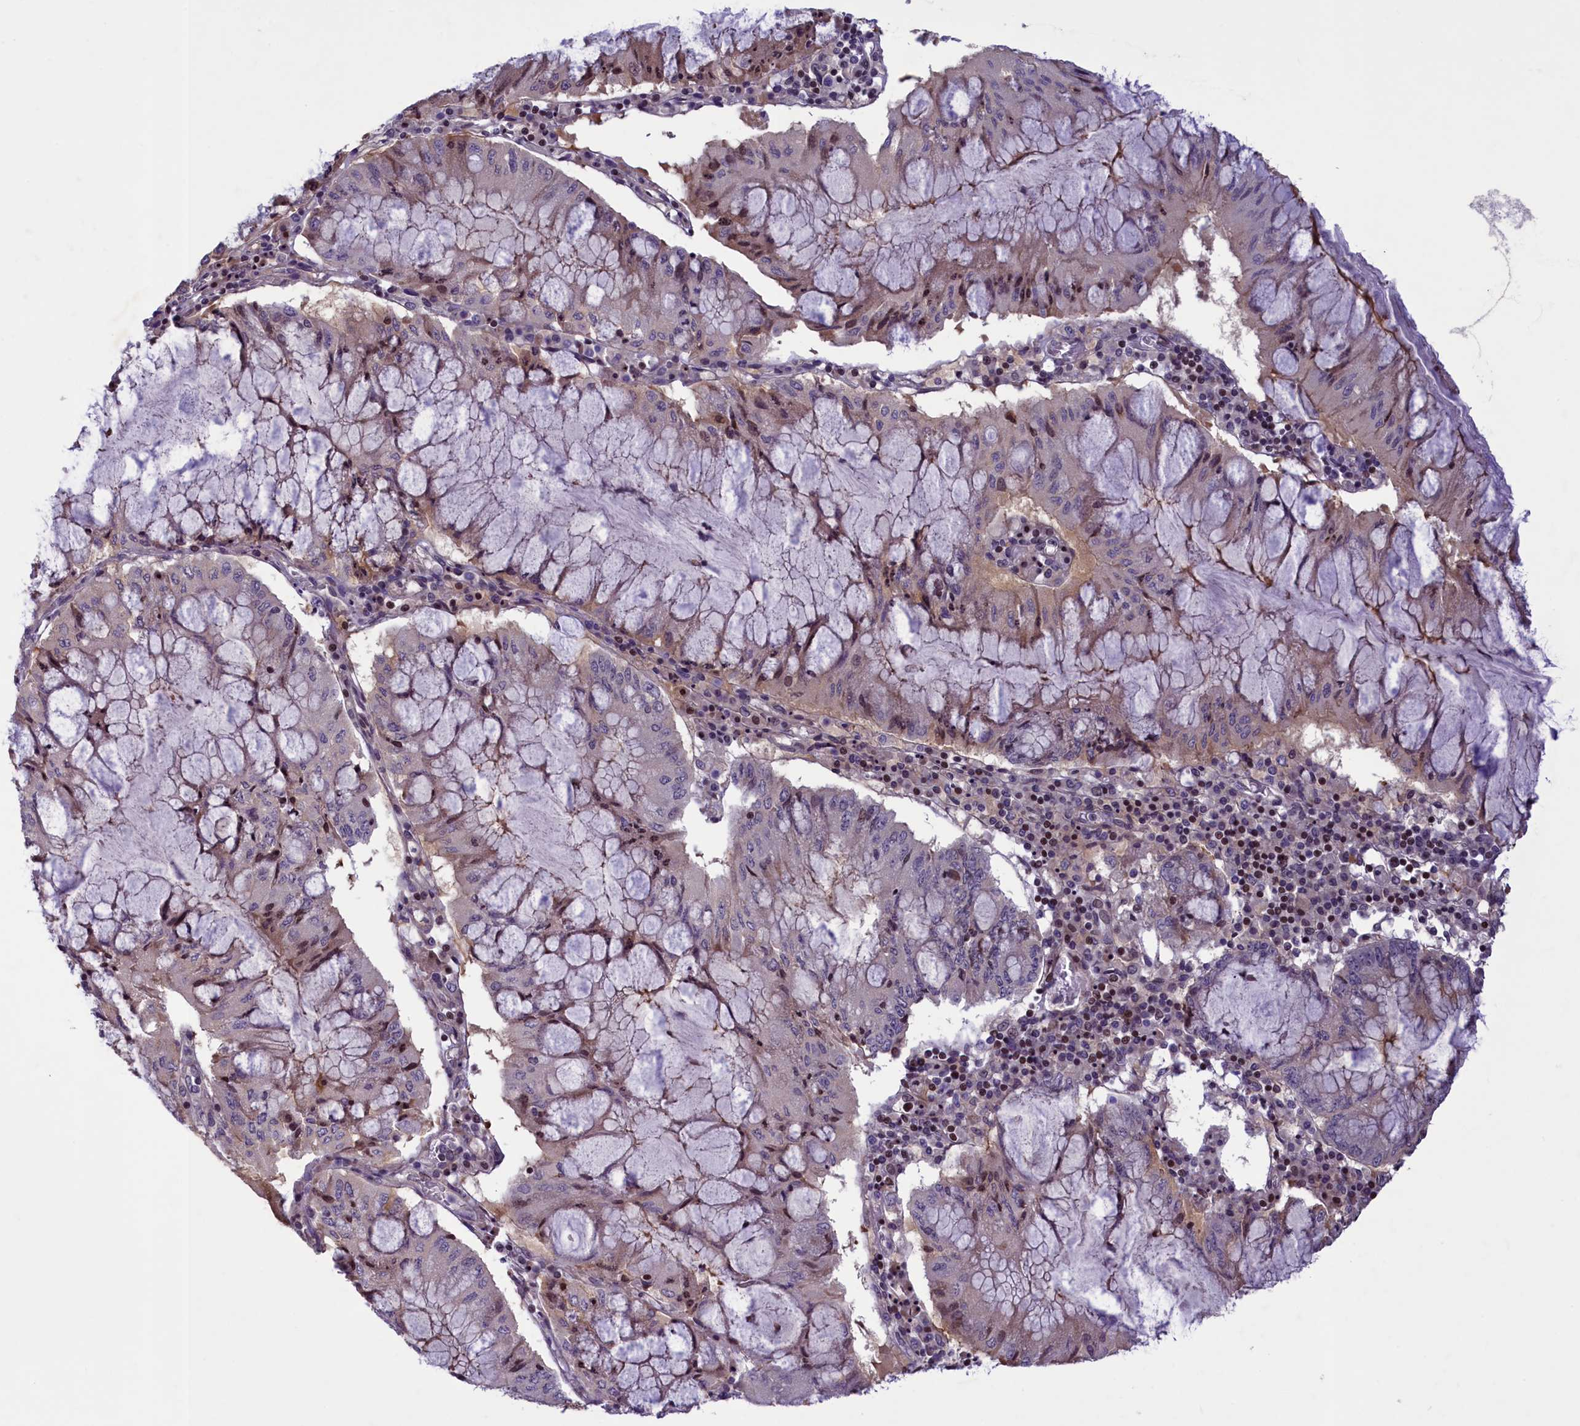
{"staining": {"intensity": "moderate", "quantity": "<25%", "location": "nuclear"}, "tissue": "pancreatic cancer", "cell_type": "Tumor cells", "image_type": "cancer", "snomed": [{"axis": "morphology", "description": "Adenocarcinoma, NOS"}, {"axis": "topography", "description": "Pancreas"}], "caption": "Immunohistochemical staining of pancreatic adenocarcinoma demonstrates low levels of moderate nuclear protein staining in approximately <25% of tumor cells.", "gene": "MAN2C1", "patient": {"sex": "female", "age": 50}}